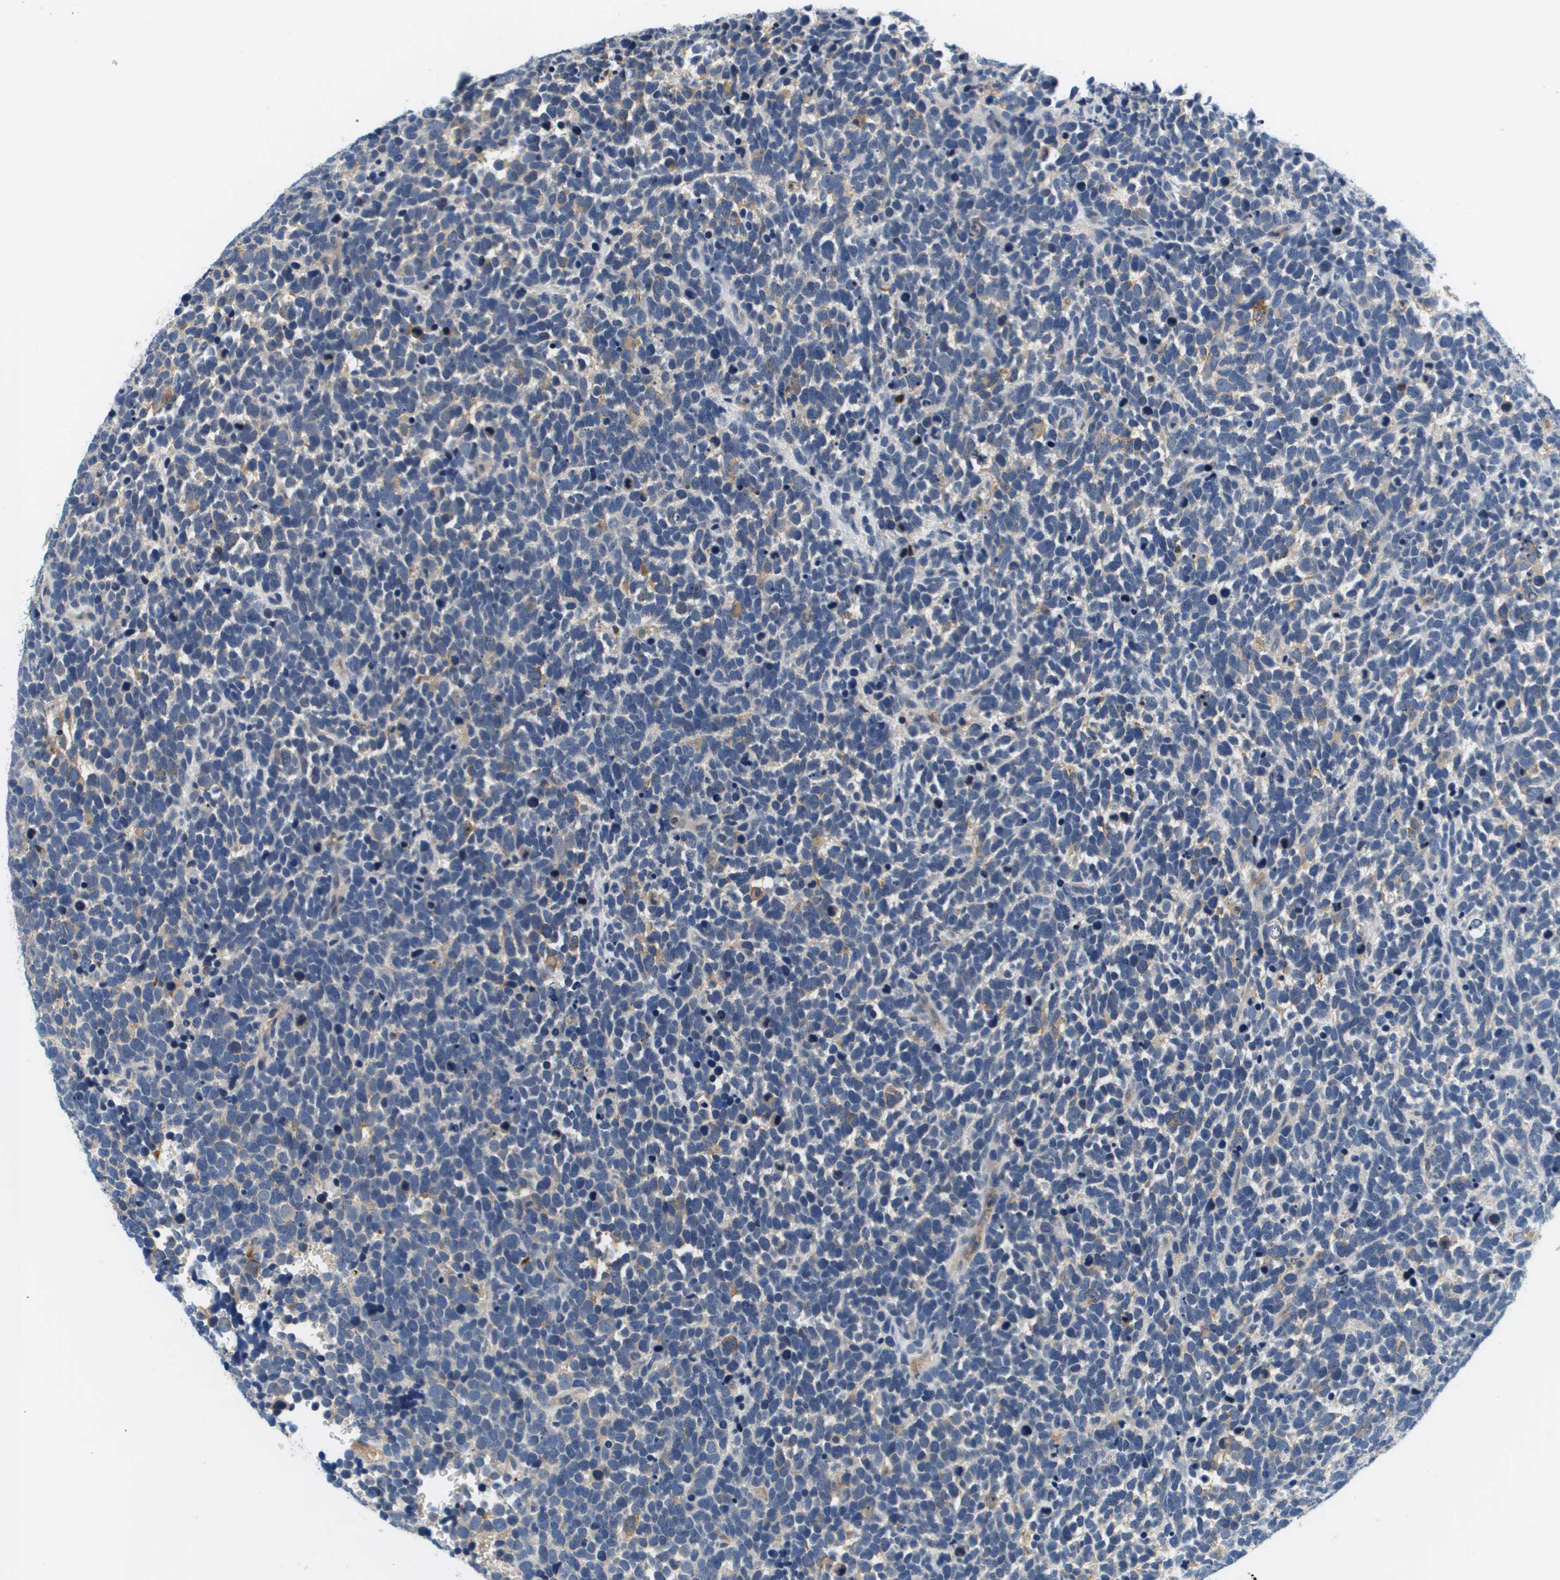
{"staining": {"intensity": "negative", "quantity": "none", "location": "none"}, "tissue": "urothelial cancer", "cell_type": "Tumor cells", "image_type": "cancer", "snomed": [{"axis": "morphology", "description": "Urothelial carcinoma, High grade"}, {"axis": "topography", "description": "Urinary bladder"}], "caption": "Tumor cells show no significant protein positivity in urothelial cancer. Brightfield microscopy of immunohistochemistry stained with DAB (3,3'-diaminobenzidine) (brown) and hematoxylin (blue), captured at high magnification.", "gene": "KCNQ5", "patient": {"sex": "female", "age": 82}}